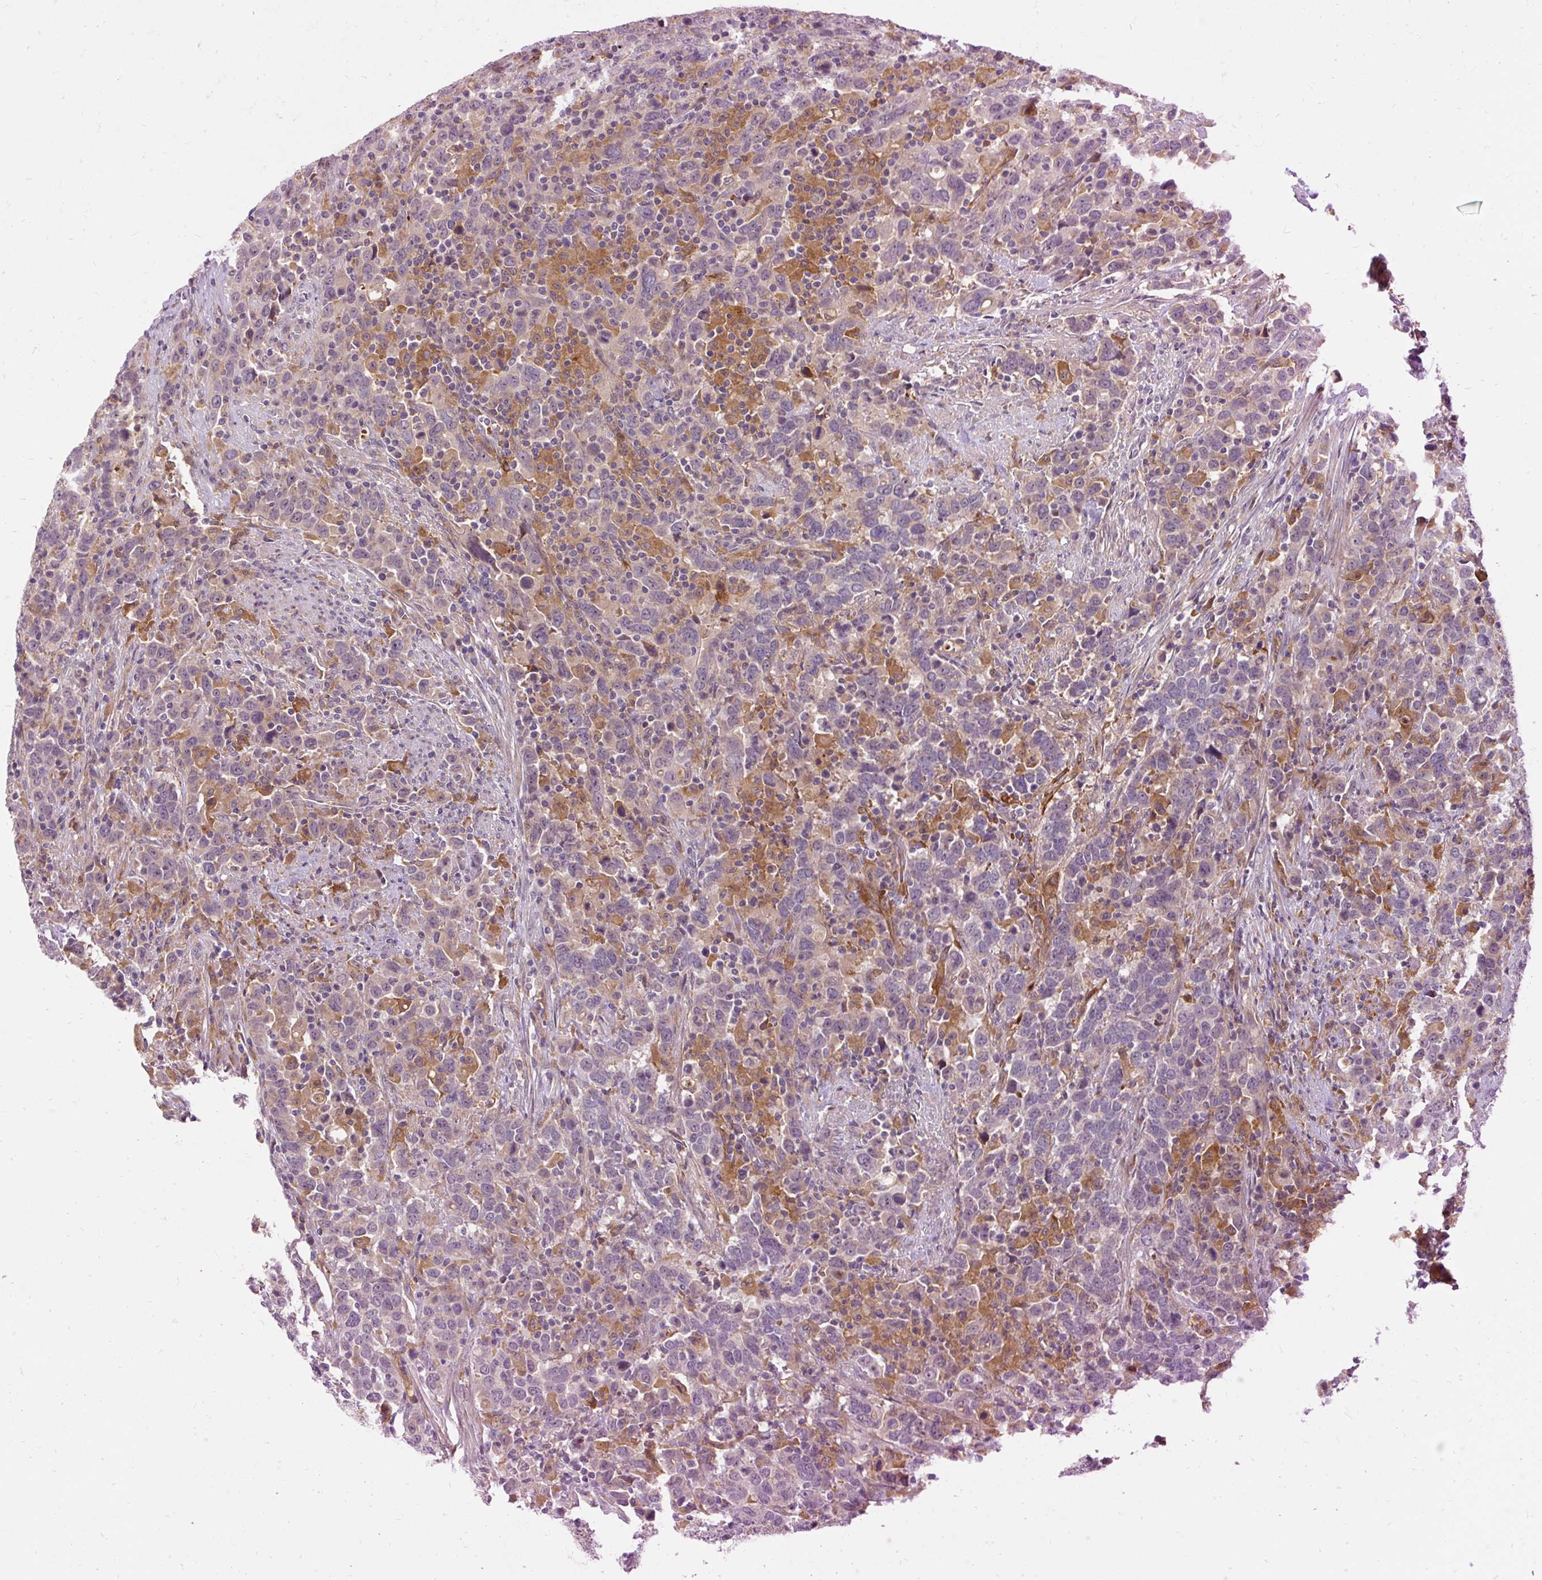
{"staining": {"intensity": "negative", "quantity": "none", "location": "none"}, "tissue": "urothelial cancer", "cell_type": "Tumor cells", "image_type": "cancer", "snomed": [{"axis": "morphology", "description": "Urothelial carcinoma, High grade"}, {"axis": "topography", "description": "Urinary bladder"}], "caption": "Tumor cells show no significant expression in urothelial cancer.", "gene": "CEBPZ", "patient": {"sex": "male", "age": 61}}